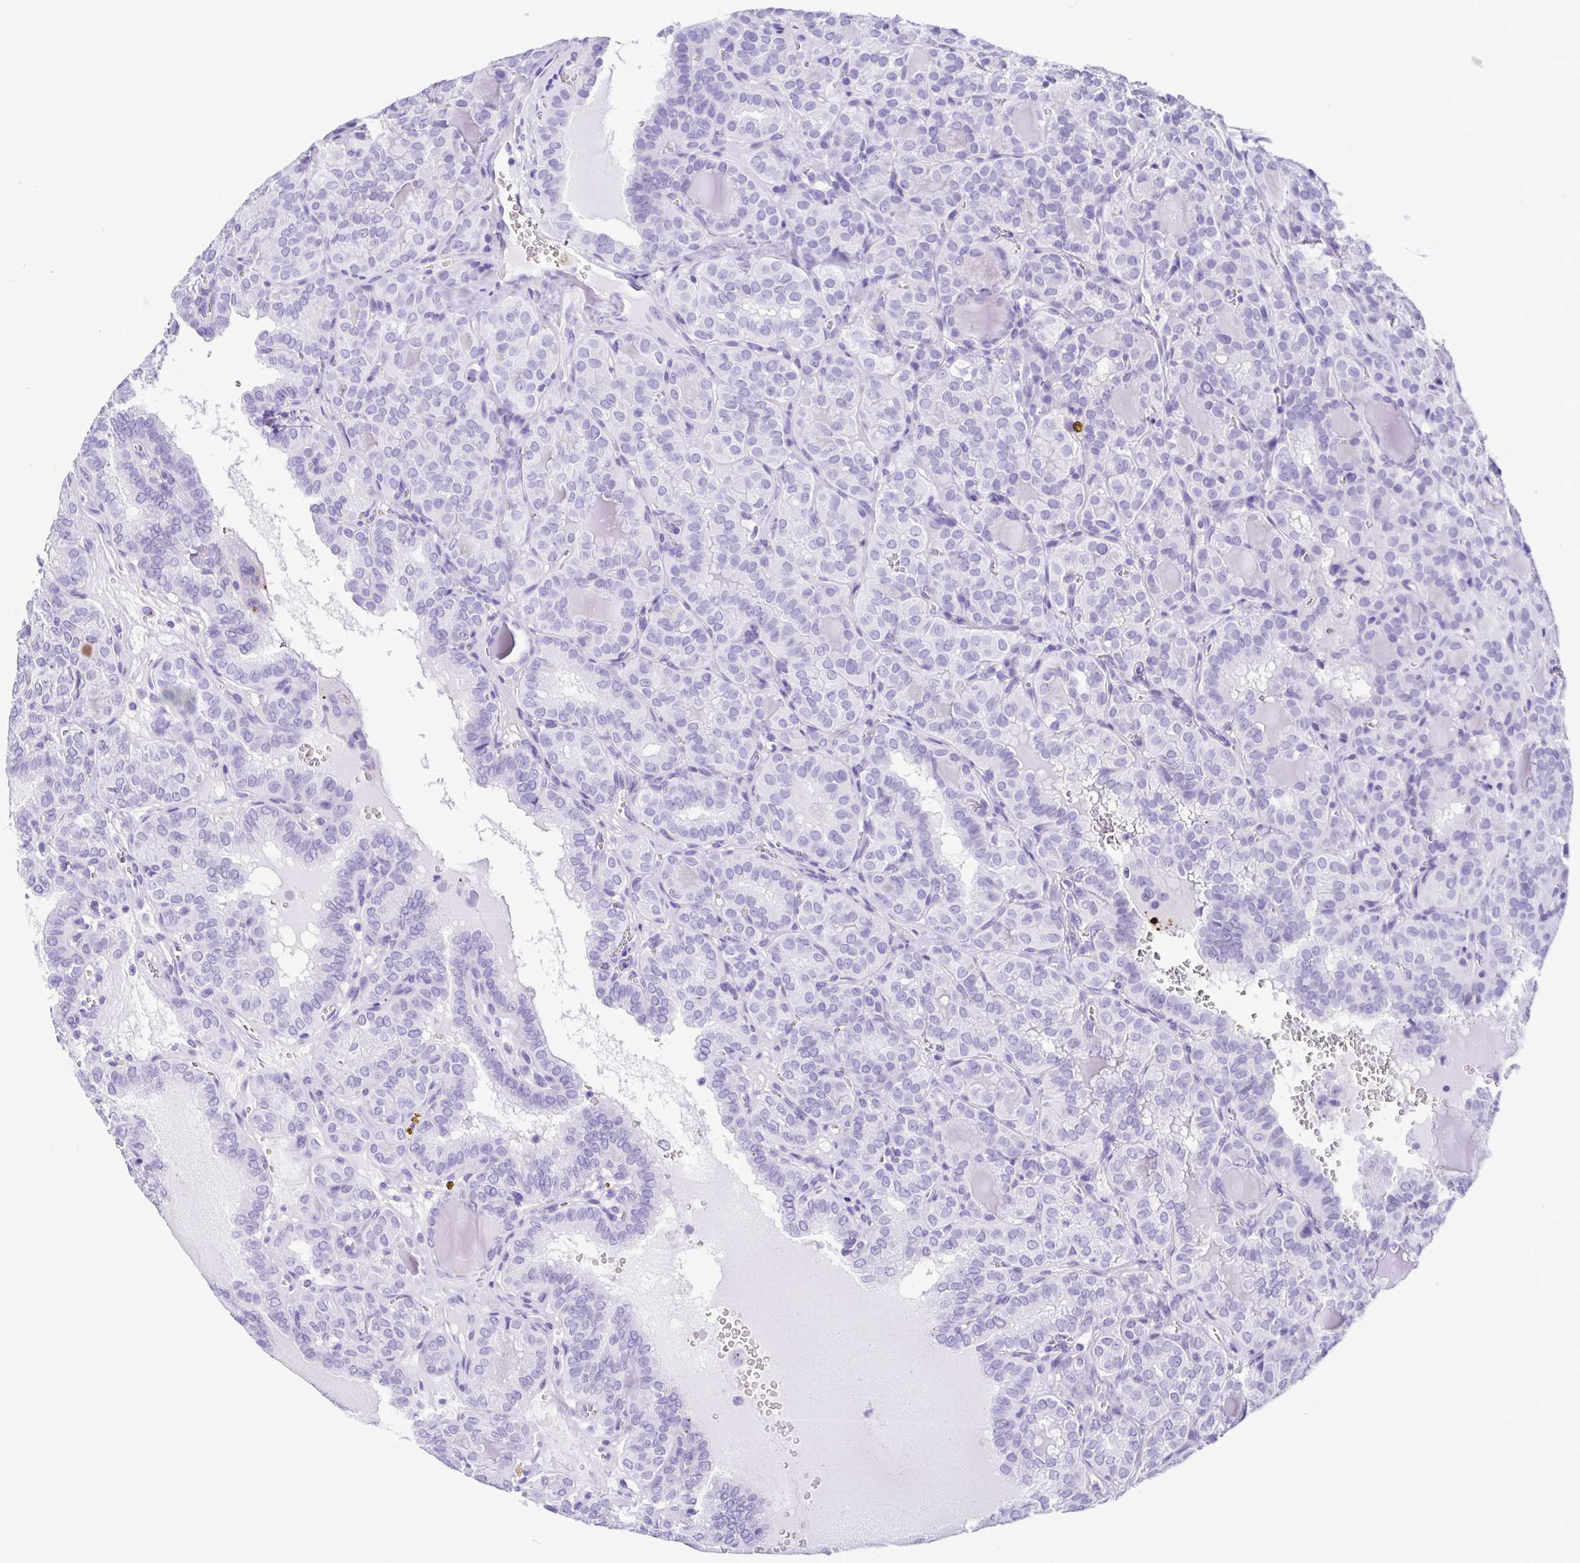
{"staining": {"intensity": "negative", "quantity": "none", "location": "none"}, "tissue": "thyroid cancer", "cell_type": "Tumor cells", "image_type": "cancer", "snomed": [{"axis": "morphology", "description": "Papillary adenocarcinoma, NOS"}, {"axis": "topography", "description": "Thyroid gland"}], "caption": "Micrograph shows no significant protein expression in tumor cells of thyroid cancer.", "gene": "OVGP1", "patient": {"sex": "female", "age": 41}}